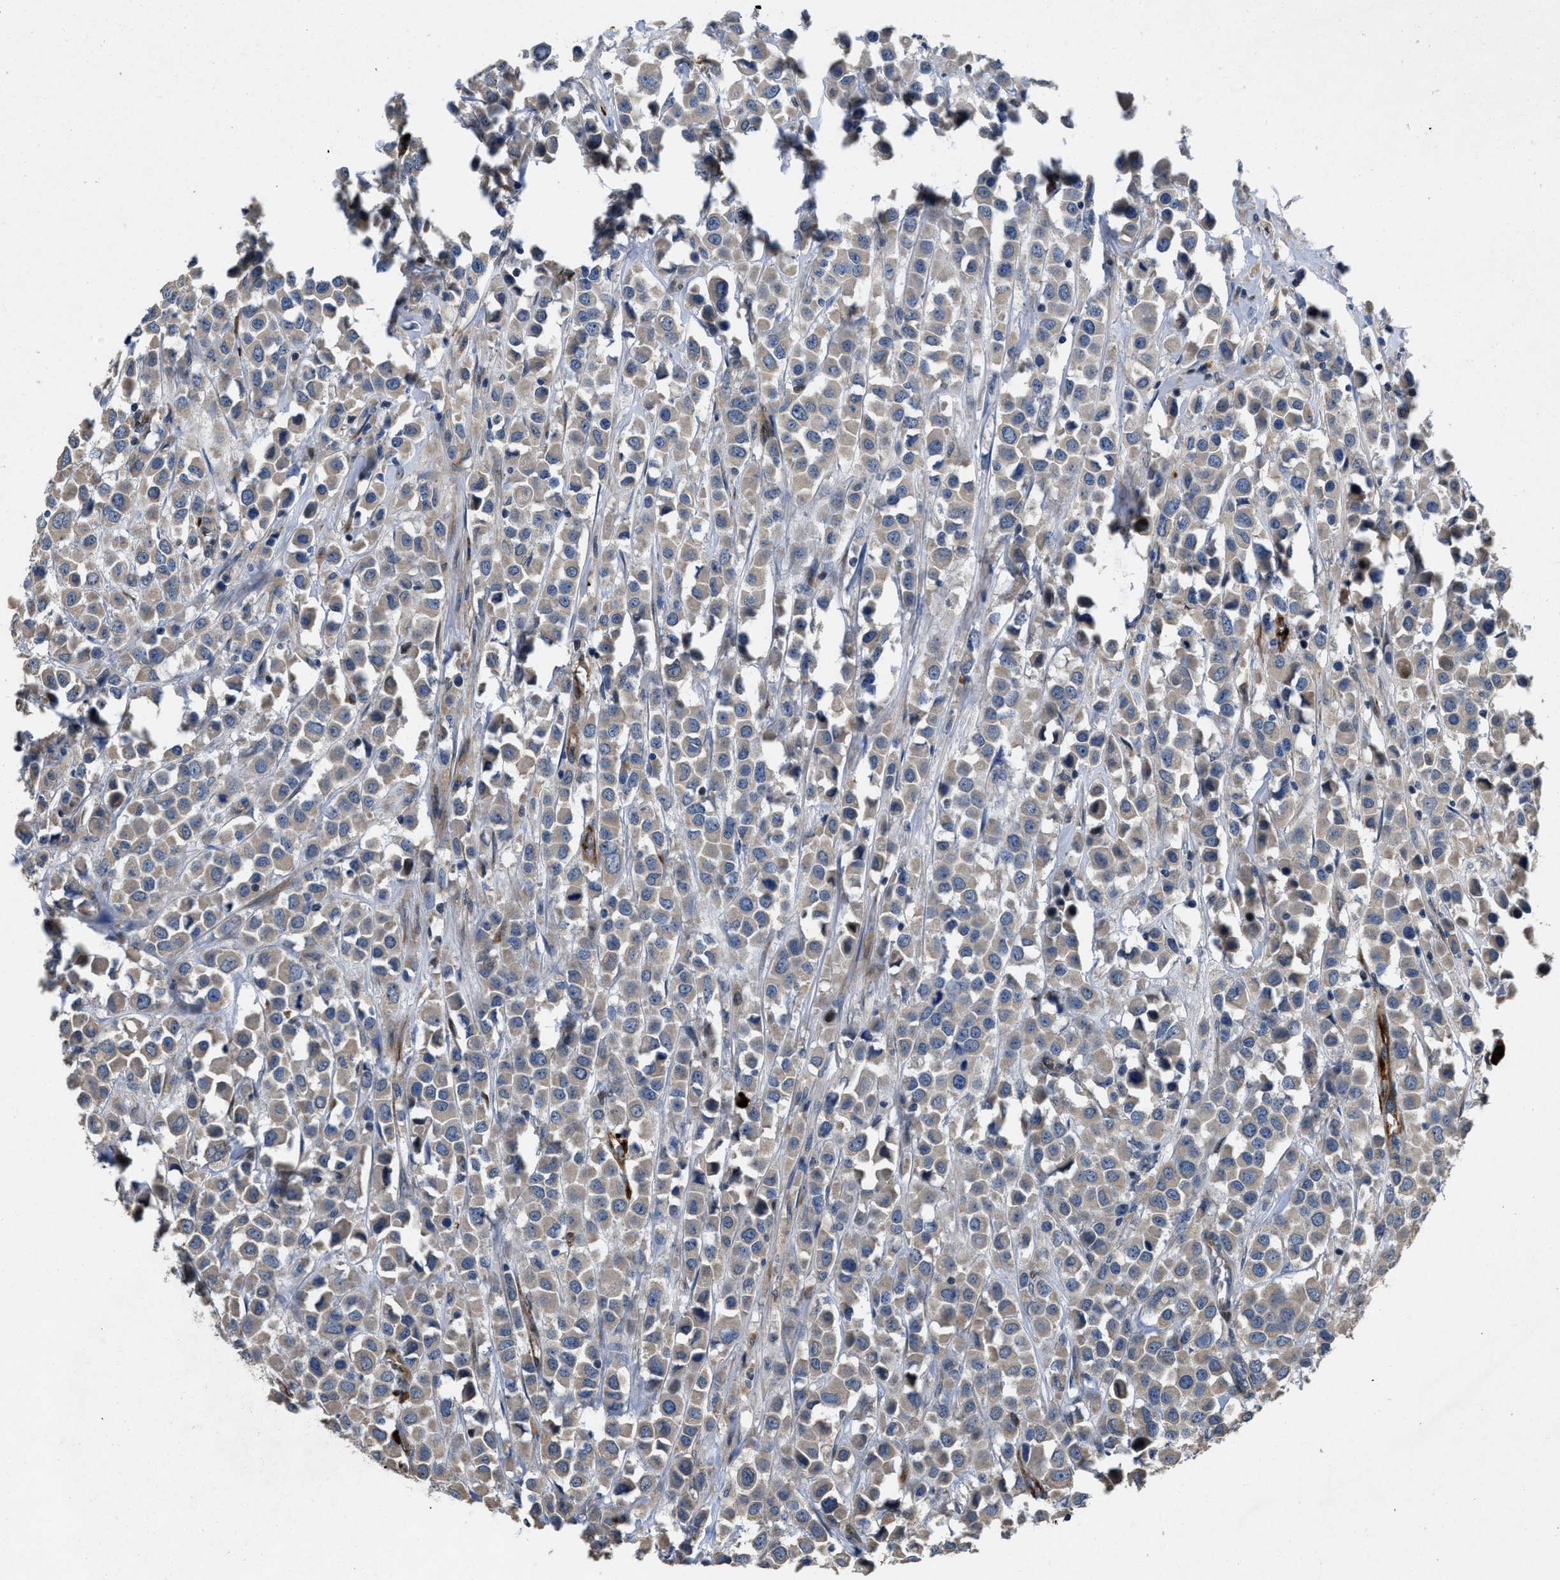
{"staining": {"intensity": "weak", "quantity": "25%-75%", "location": "cytoplasmic/membranous"}, "tissue": "breast cancer", "cell_type": "Tumor cells", "image_type": "cancer", "snomed": [{"axis": "morphology", "description": "Duct carcinoma"}, {"axis": "topography", "description": "Breast"}], "caption": "Protein analysis of breast cancer tissue demonstrates weak cytoplasmic/membranous staining in about 25%-75% of tumor cells. (DAB (3,3'-diaminobenzidine) IHC with brightfield microscopy, high magnification).", "gene": "HSPA12B", "patient": {"sex": "female", "age": 61}}